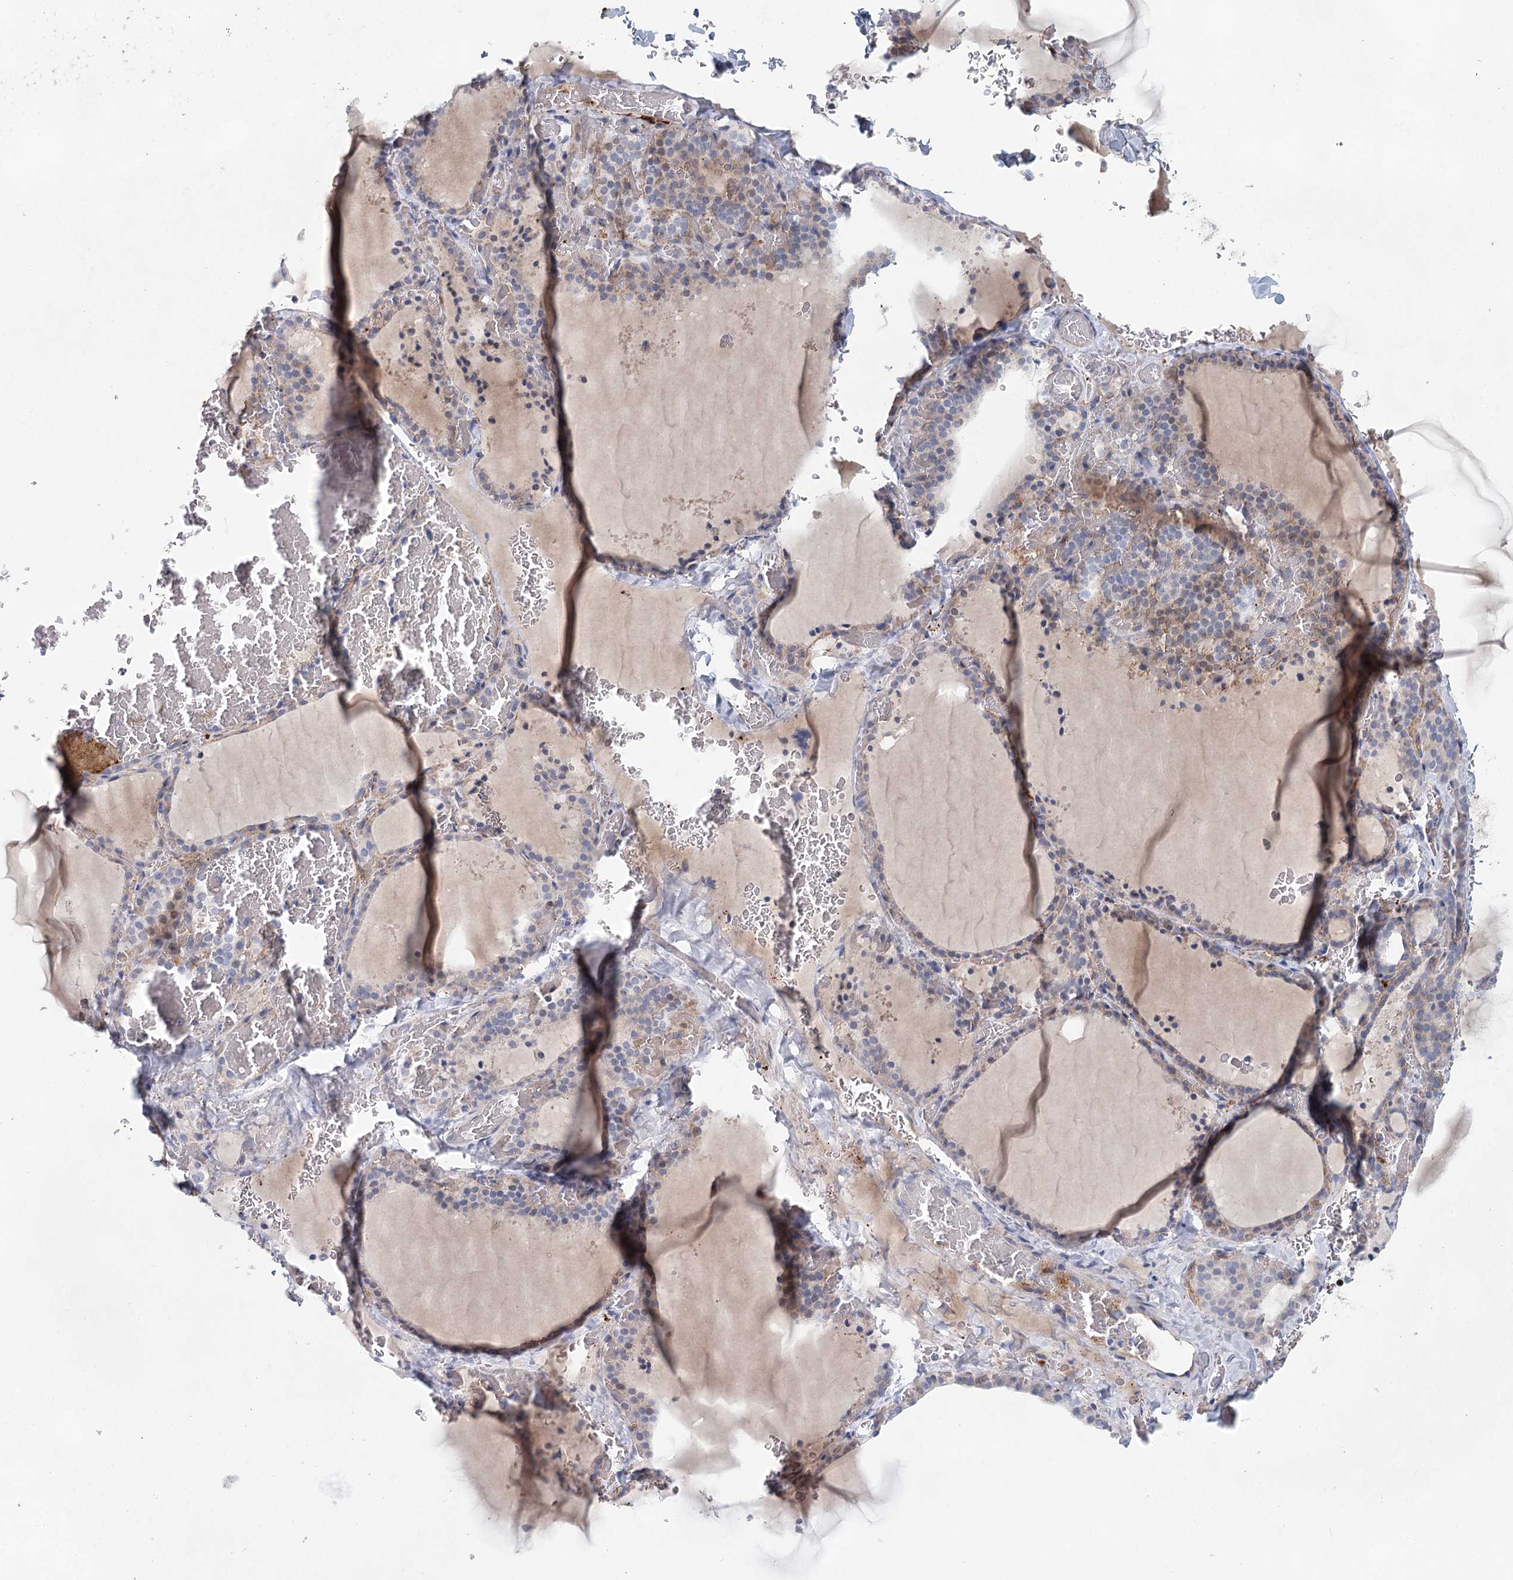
{"staining": {"intensity": "moderate", "quantity": "25%-75%", "location": "cytoplasmic/membranous"}, "tissue": "thyroid gland", "cell_type": "Glandular cells", "image_type": "normal", "snomed": [{"axis": "morphology", "description": "Normal tissue, NOS"}, {"axis": "topography", "description": "Thyroid gland"}], "caption": "Thyroid gland stained with a brown dye demonstrates moderate cytoplasmic/membranous positive expression in approximately 25%-75% of glandular cells.", "gene": "SLC19A3", "patient": {"sex": "female", "age": 39}}